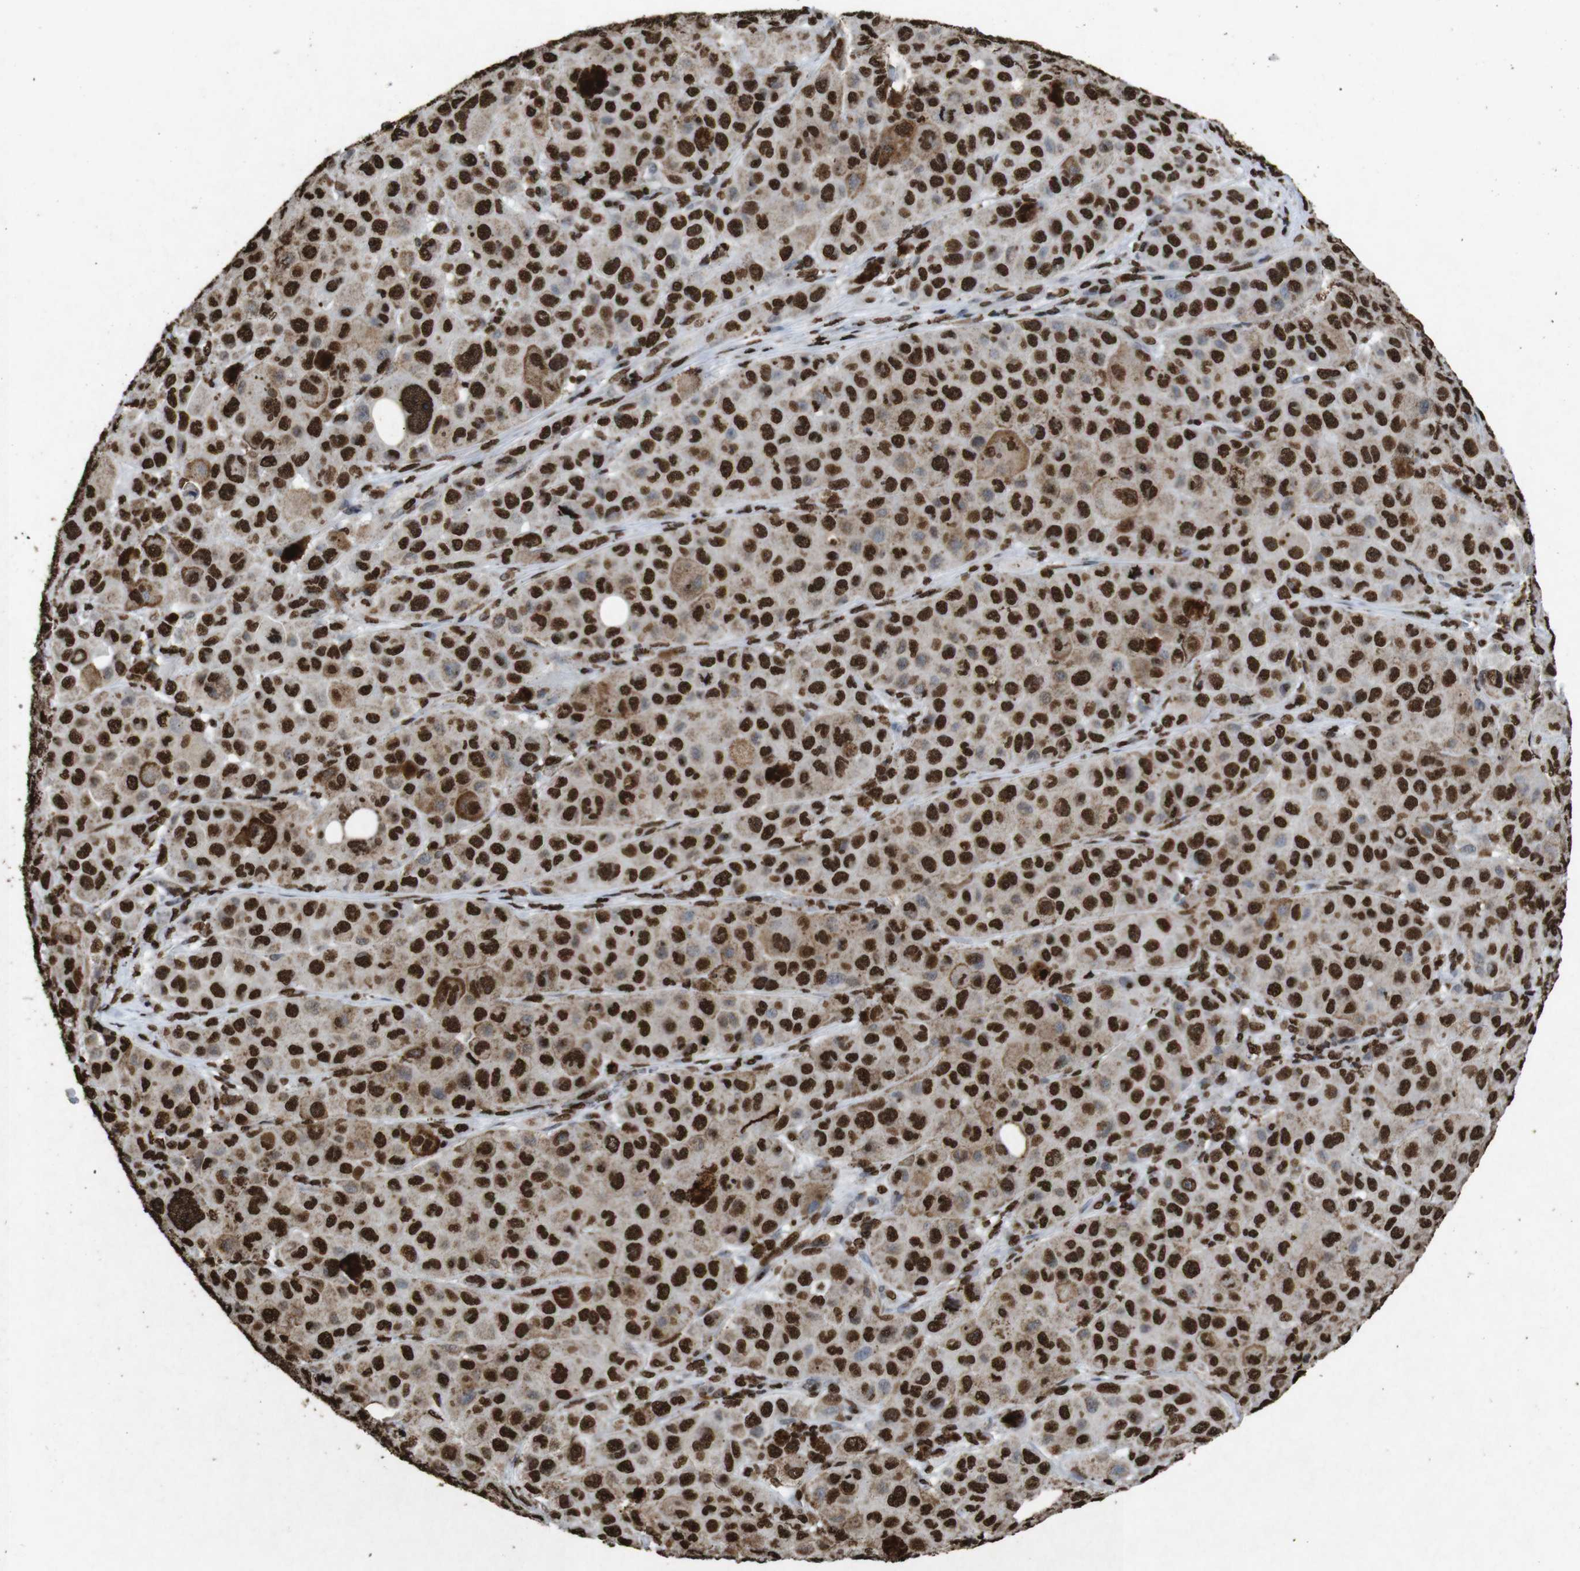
{"staining": {"intensity": "strong", "quantity": ">75%", "location": "nuclear"}, "tissue": "melanoma", "cell_type": "Tumor cells", "image_type": "cancer", "snomed": [{"axis": "morphology", "description": "Malignant melanoma, NOS"}, {"axis": "topography", "description": "Skin"}], "caption": "Immunohistochemical staining of malignant melanoma exhibits strong nuclear protein positivity in about >75% of tumor cells. Nuclei are stained in blue.", "gene": "MDM2", "patient": {"sex": "male", "age": 96}}